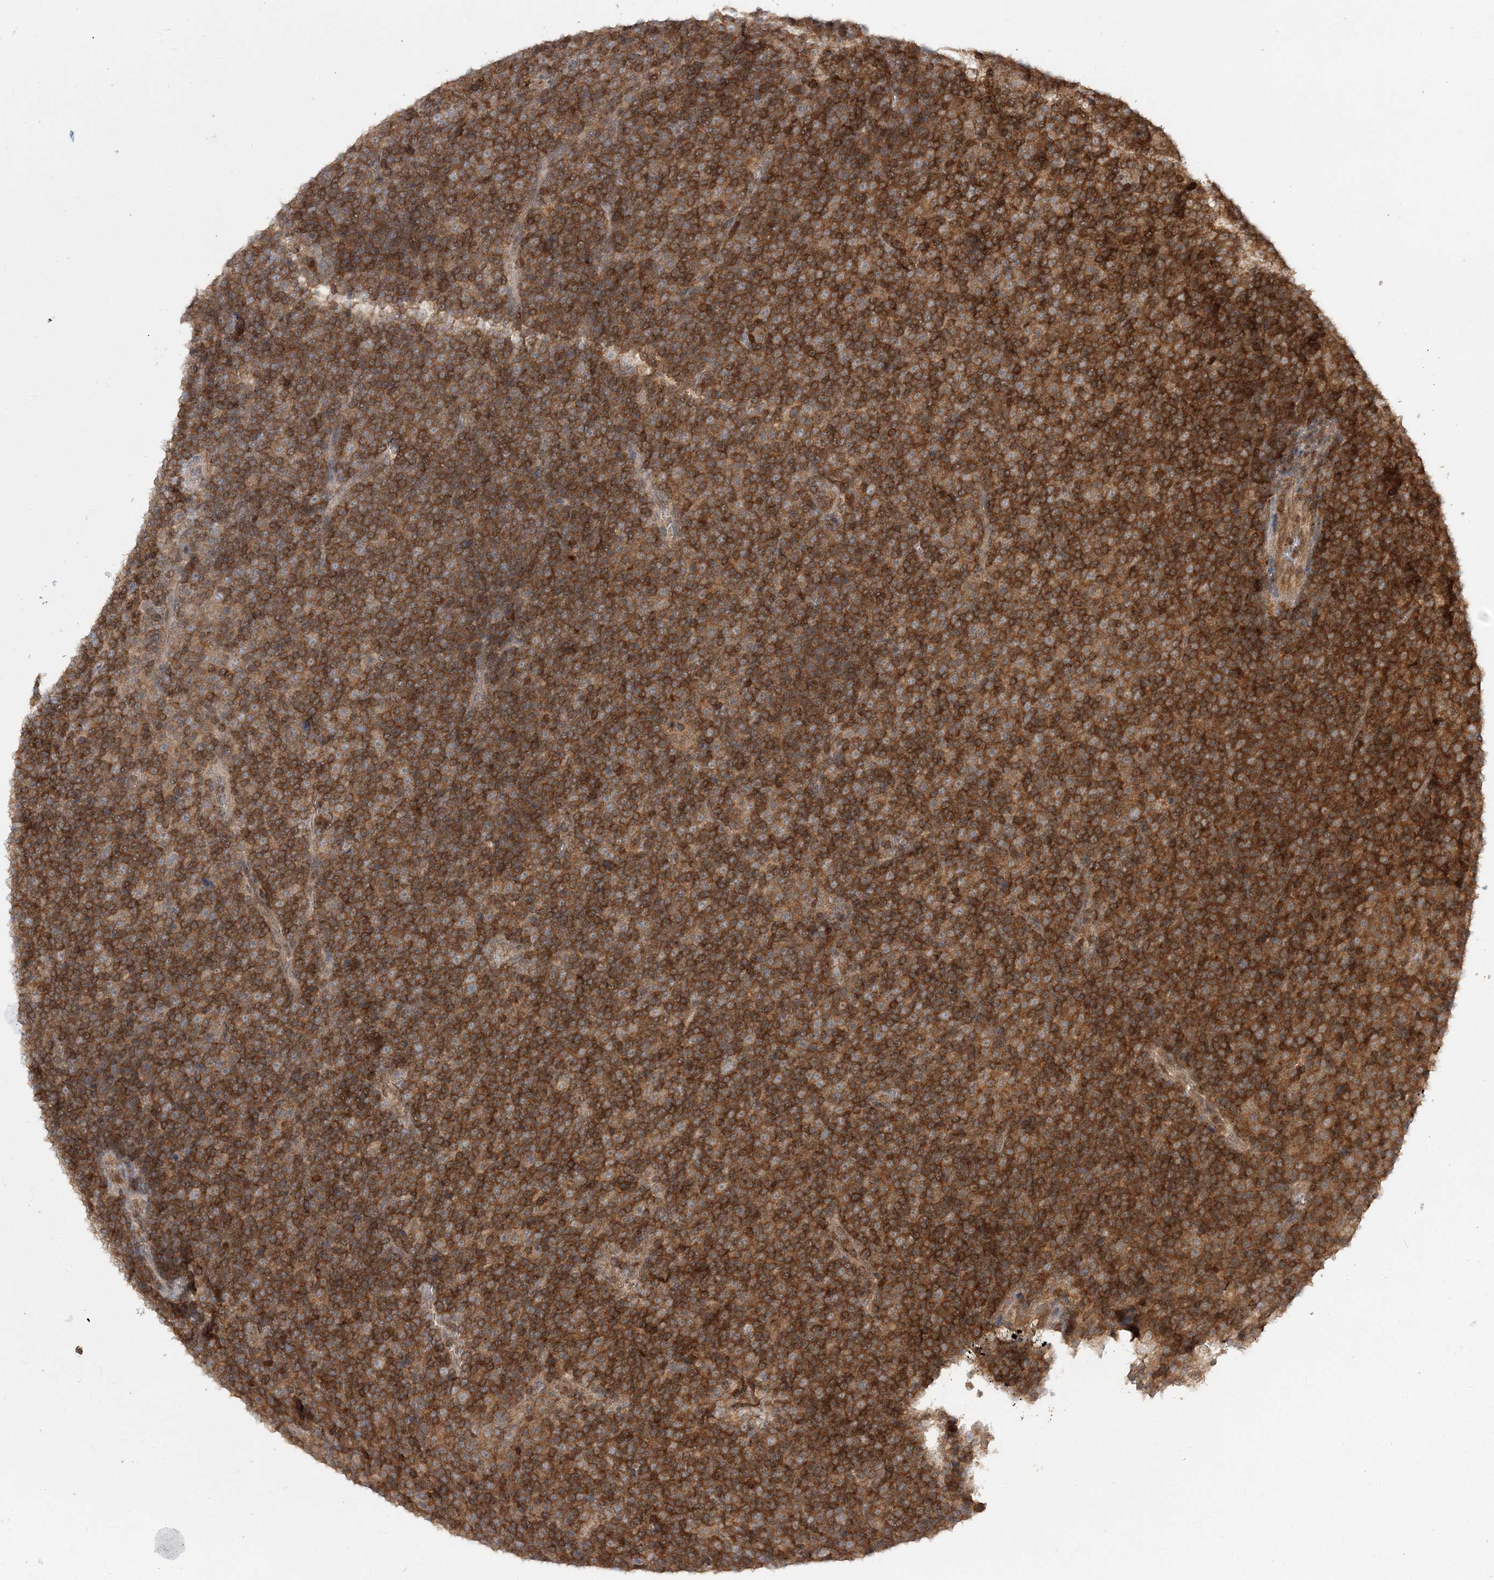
{"staining": {"intensity": "strong", "quantity": ">75%", "location": "cytoplasmic/membranous"}, "tissue": "lymphoma", "cell_type": "Tumor cells", "image_type": "cancer", "snomed": [{"axis": "morphology", "description": "Malignant lymphoma, non-Hodgkin's type, Low grade"}, {"axis": "topography", "description": "Lymph node"}], "caption": "A photomicrograph of human lymphoma stained for a protein exhibits strong cytoplasmic/membranous brown staining in tumor cells.", "gene": "NIF3L1", "patient": {"sex": "female", "age": 67}}